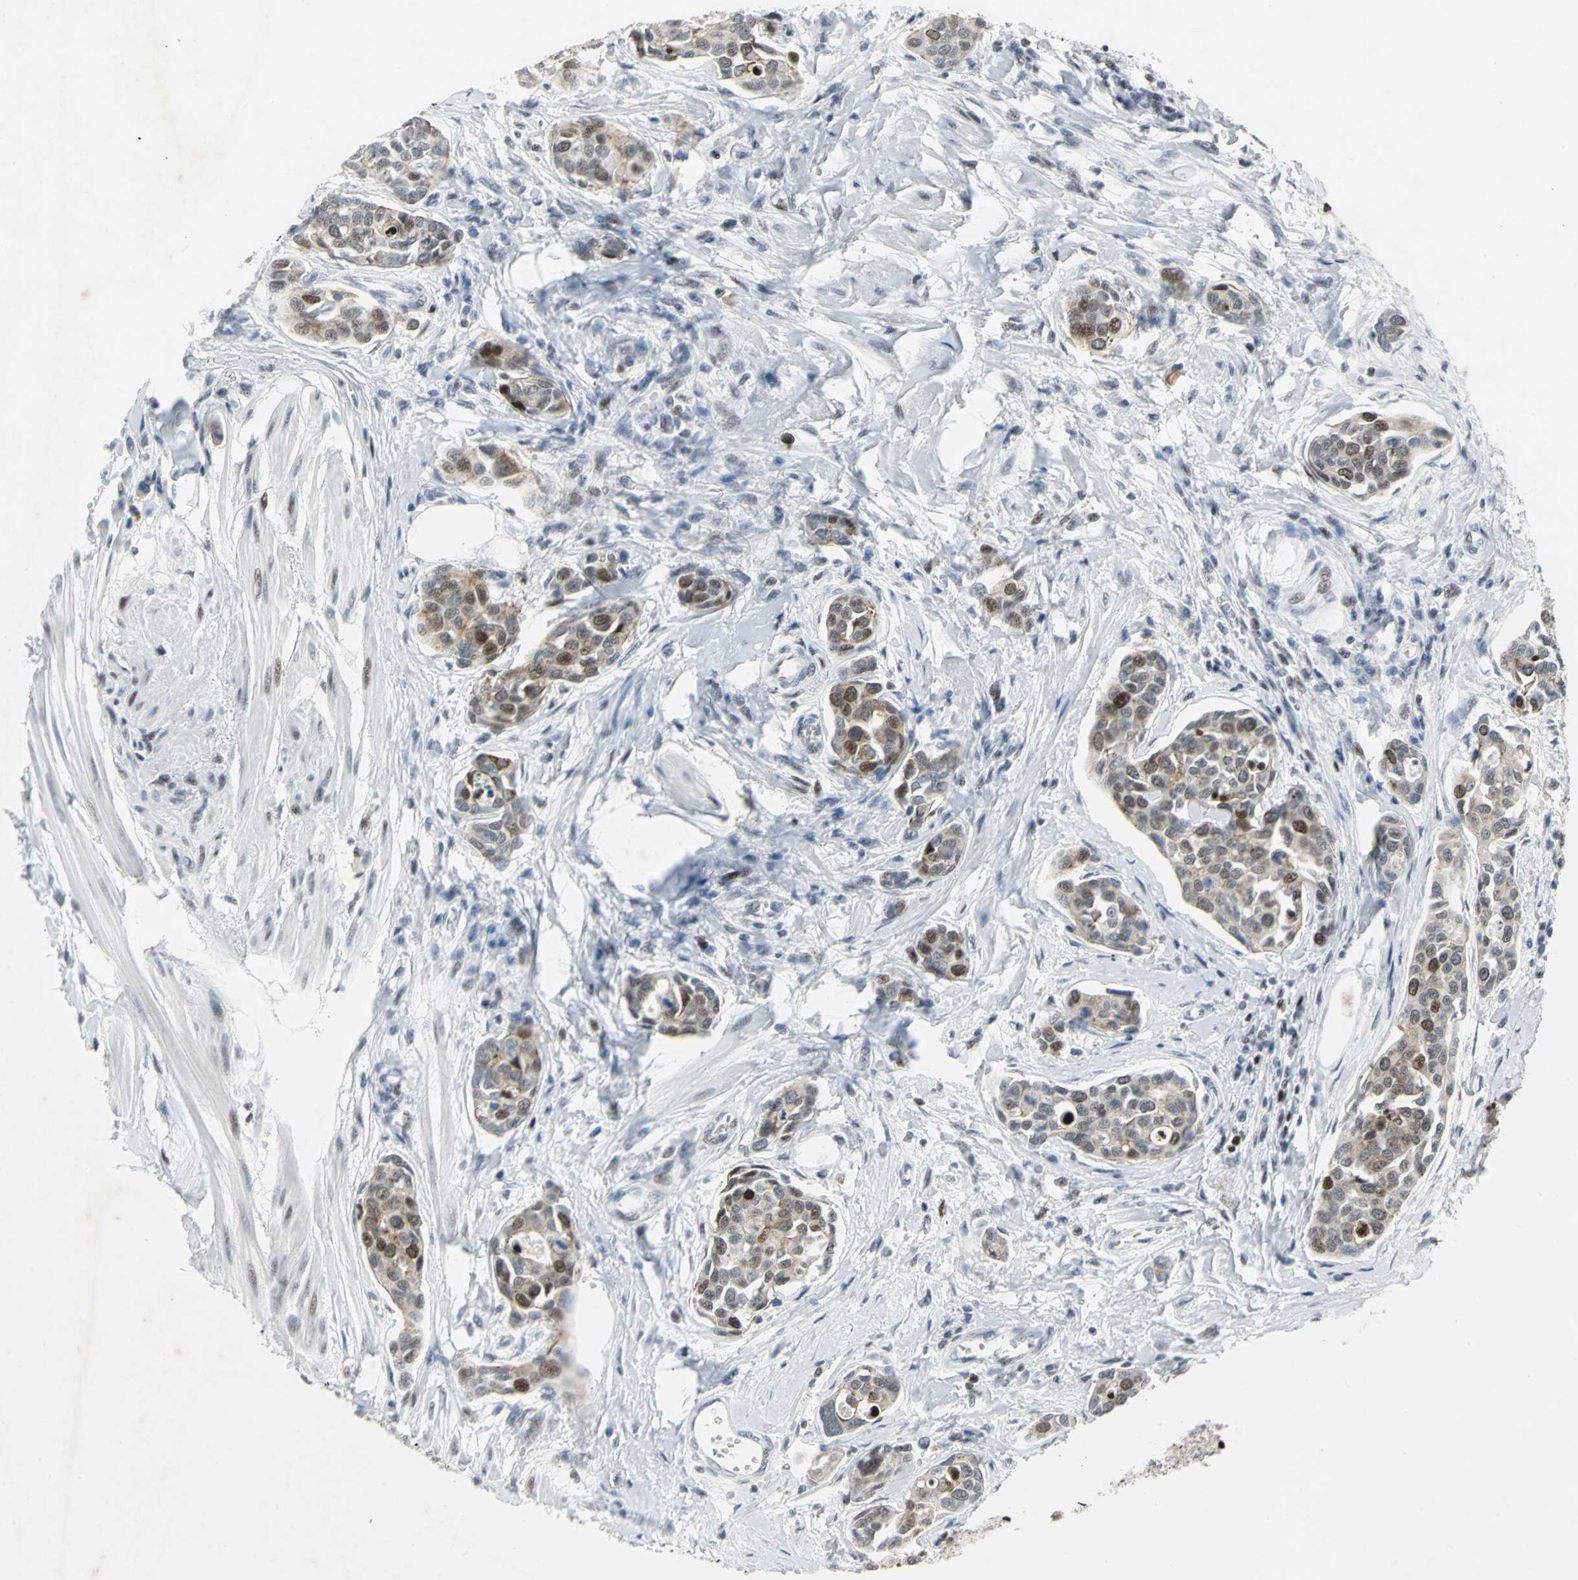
{"staining": {"intensity": "moderate", "quantity": "25%-75%", "location": "nuclear"}, "tissue": "urothelial cancer", "cell_type": "Tumor cells", "image_type": "cancer", "snomed": [{"axis": "morphology", "description": "Urothelial carcinoma, High grade"}, {"axis": "topography", "description": "Urinary bladder"}], "caption": "A high-resolution micrograph shows IHC staining of high-grade urothelial carcinoma, which displays moderate nuclear expression in about 25%-75% of tumor cells.", "gene": "RPA1", "patient": {"sex": "male", "age": 78}}